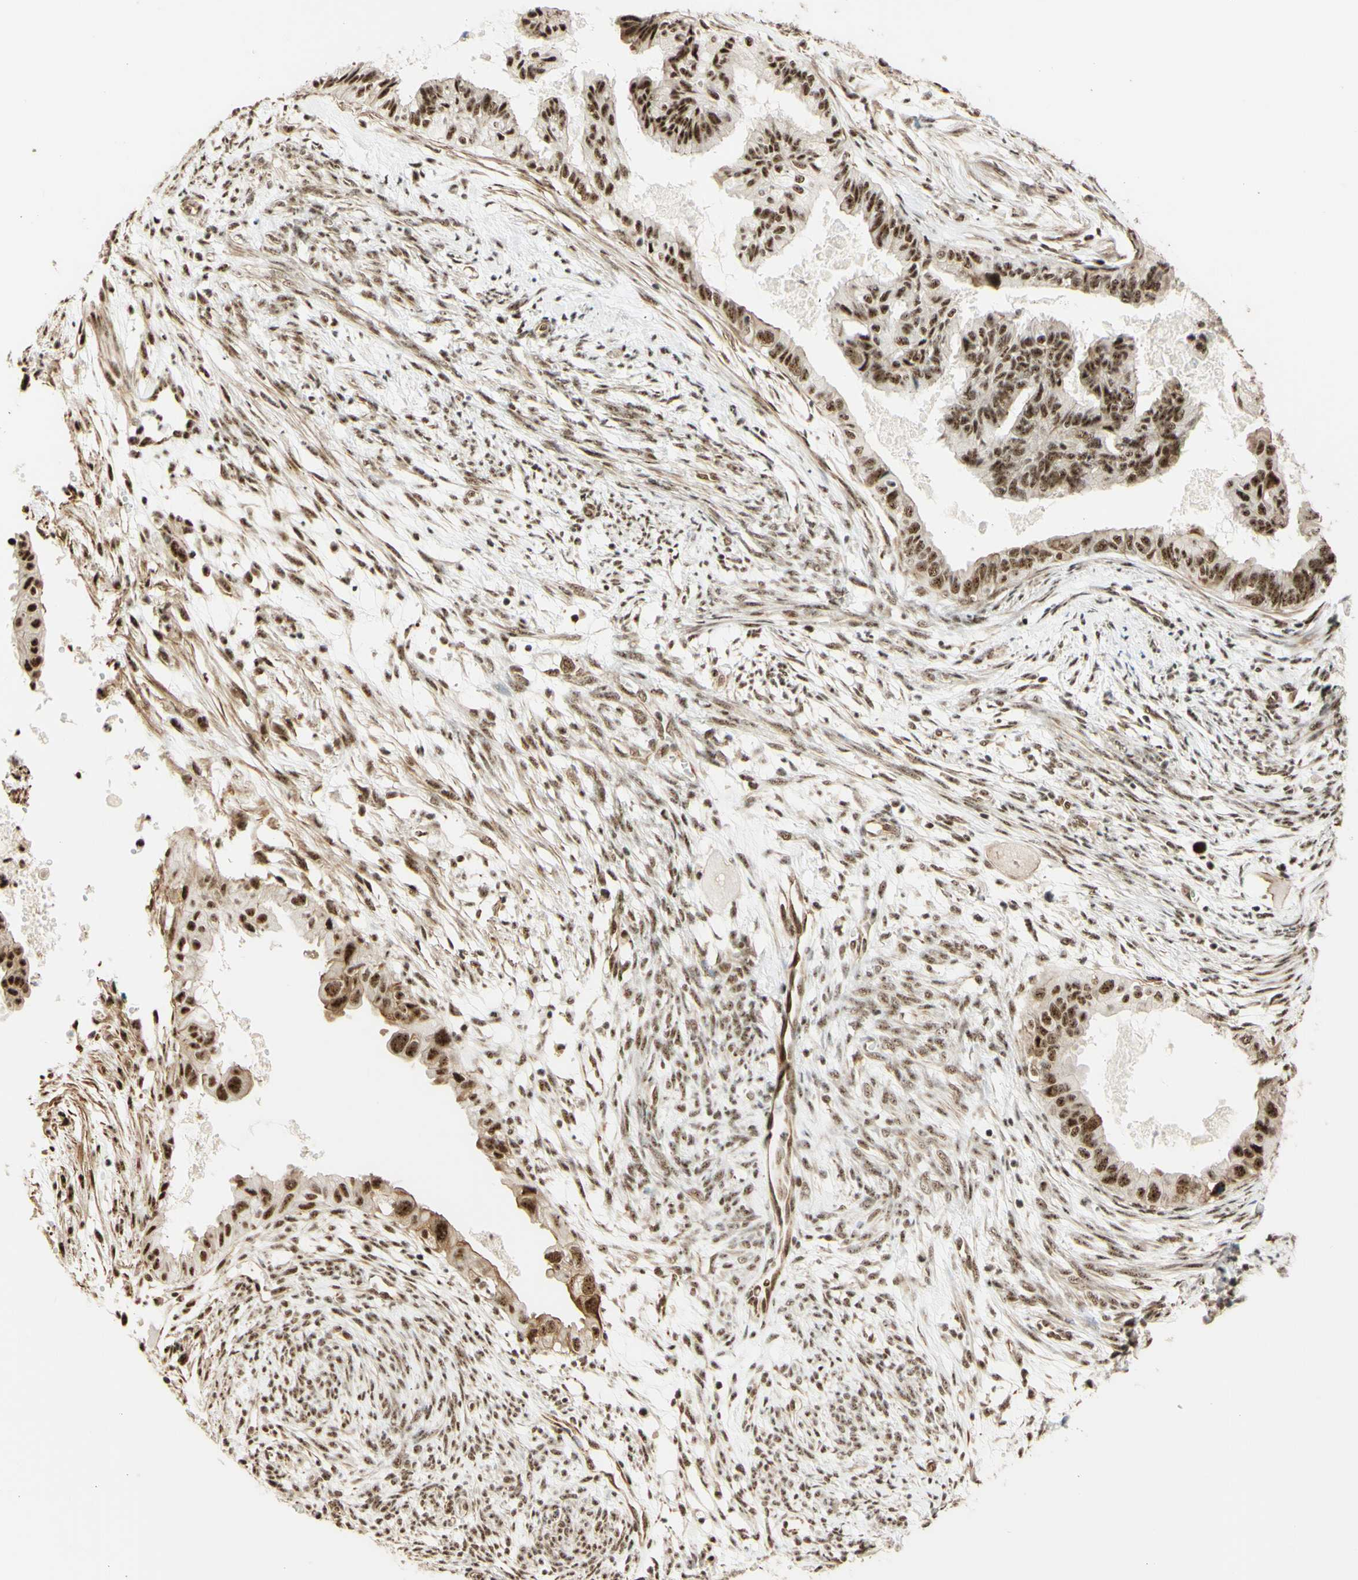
{"staining": {"intensity": "strong", "quantity": ">75%", "location": "nuclear"}, "tissue": "cervical cancer", "cell_type": "Tumor cells", "image_type": "cancer", "snomed": [{"axis": "morphology", "description": "Normal tissue, NOS"}, {"axis": "morphology", "description": "Adenocarcinoma, NOS"}, {"axis": "topography", "description": "Cervix"}, {"axis": "topography", "description": "Endometrium"}], "caption": "DAB immunohistochemical staining of adenocarcinoma (cervical) exhibits strong nuclear protein staining in approximately >75% of tumor cells.", "gene": "SAP18", "patient": {"sex": "female", "age": 86}}